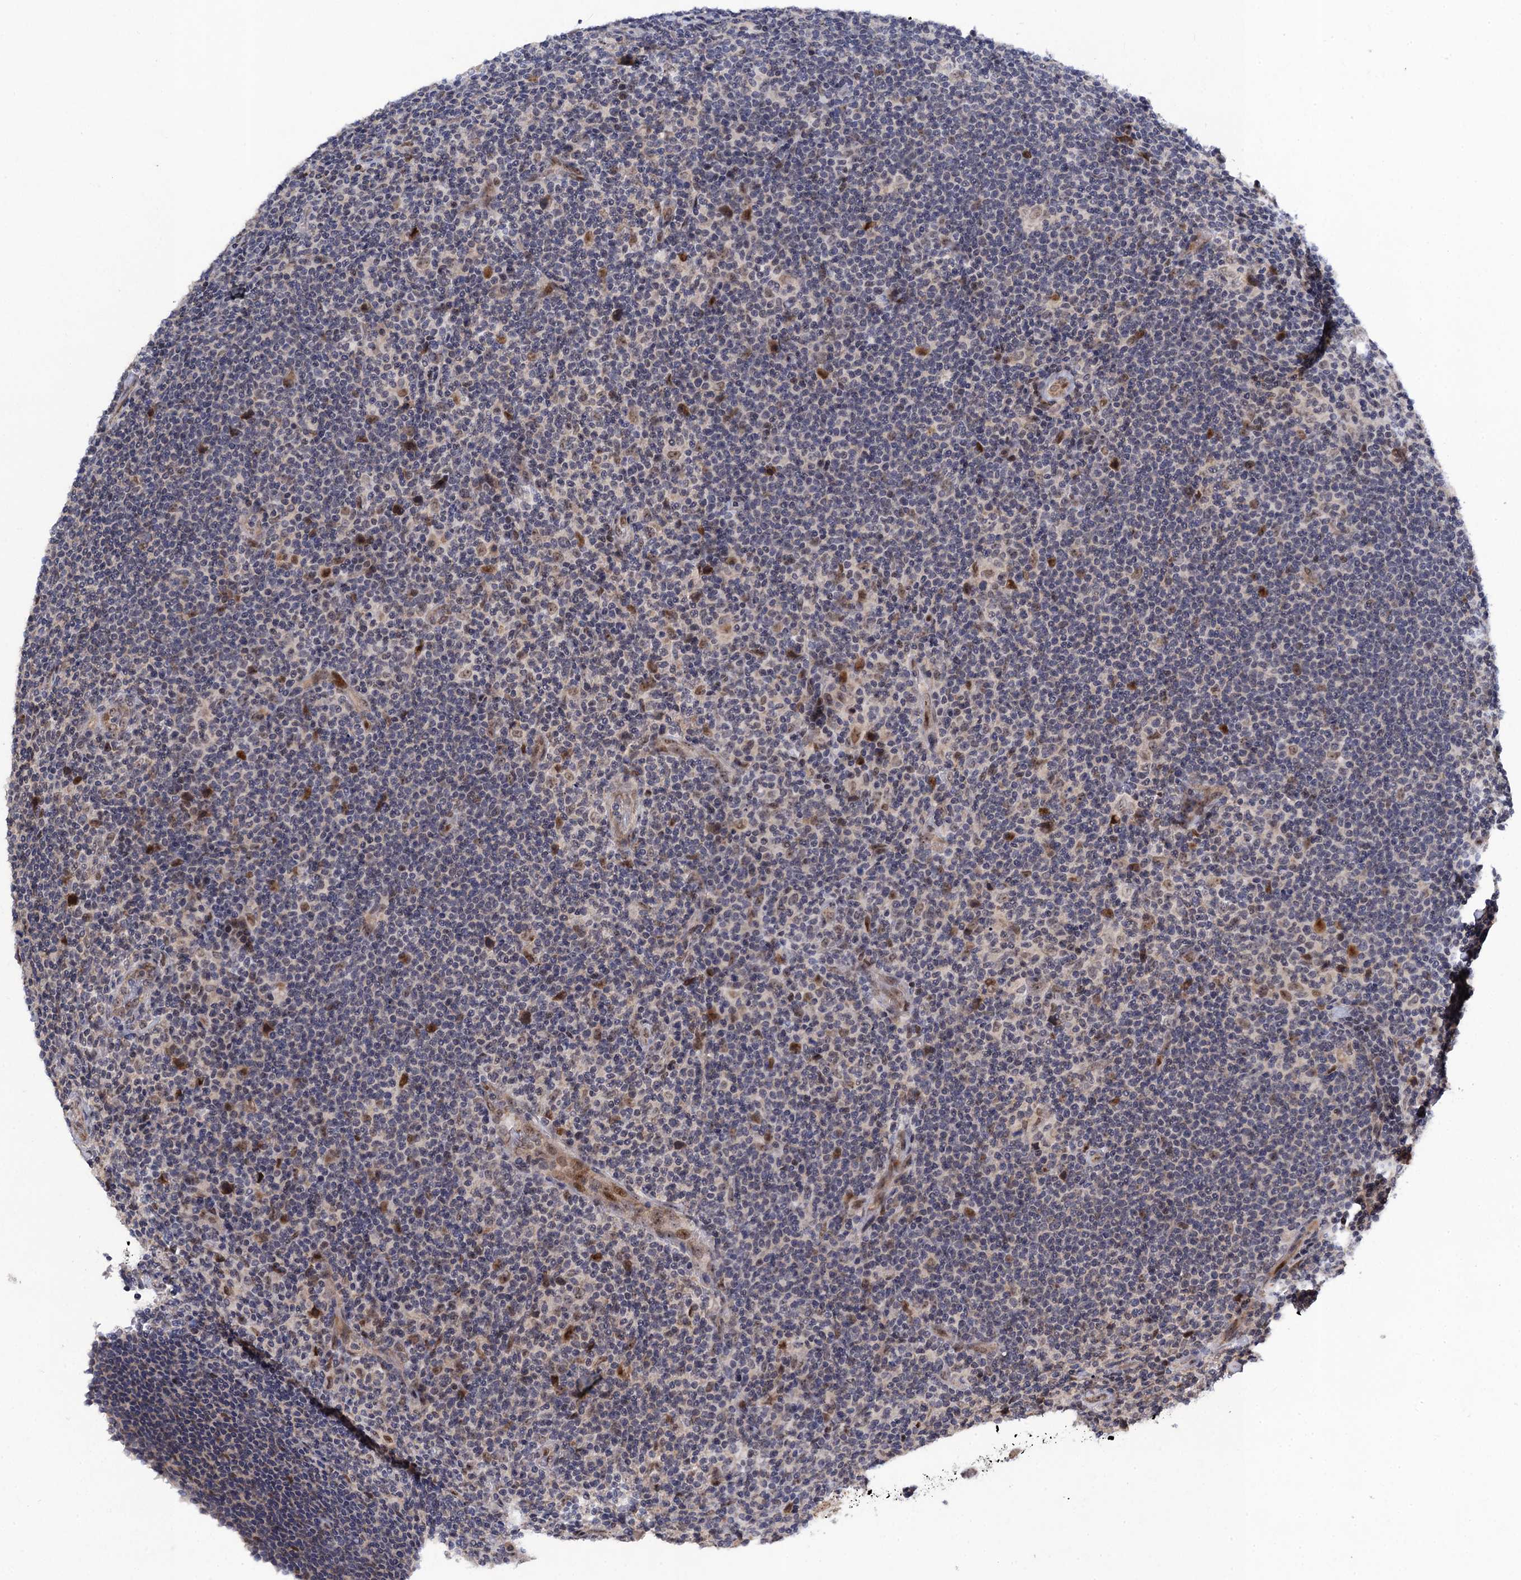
{"staining": {"intensity": "negative", "quantity": "none", "location": "none"}, "tissue": "lymphoma", "cell_type": "Tumor cells", "image_type": "cancer", "snomed": [{"axis": "morphology", "description": "Hodgkin's disease, NOS"}, {"axis": "topography", "description": "Lymph node"}], "caption": "A high-resolution photomicrograph shows IHC staining of lymphoma, which reveals no significant expression in tumor cells.", "gene": "ZAR1L", "patient": {"sex": "female", "age": 57}}